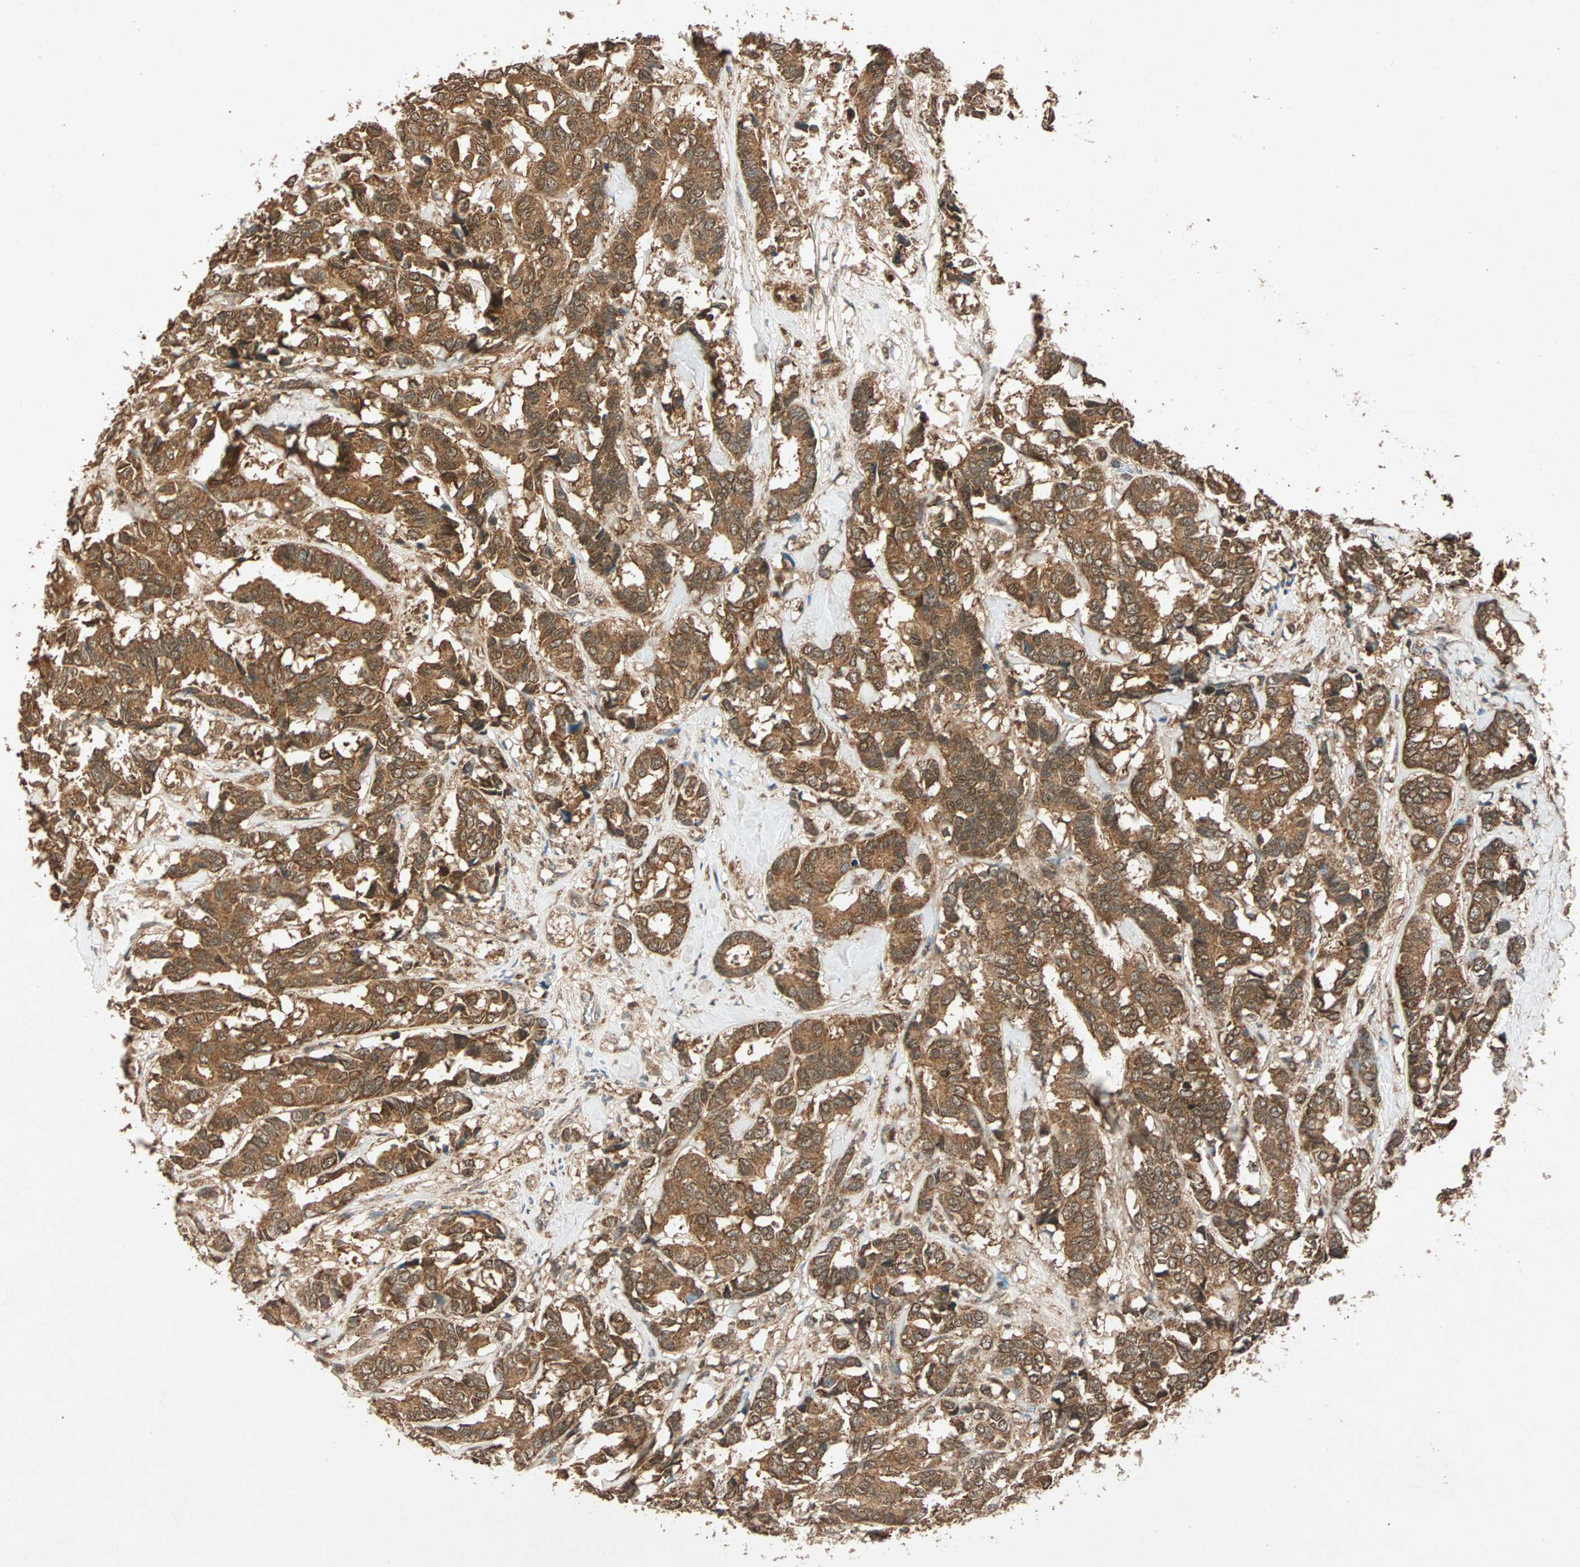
{"staining": {"intensity": "strong", "quantity": ">75%", "location": "cytoplasmic/membranous"}, "tissue": "breast cancer", "cell_type": "Tumor cells", "image_type": "cancer", "snomed": [{"axis": "morphology", "description": "Duct carcinoma"}, {"axis": "topography", "description": "Breast"}], "caption": "A high-resolution photomicrograph shows immunohistochemistry (IHC) staining of breast cancer (intraductal carcinoma), which displays strong cytoplasmic/membranous staining in approximately >75% of tumor cells.", "gene": "MAPK1", "patient": {"sex": "female", "age": 87}}